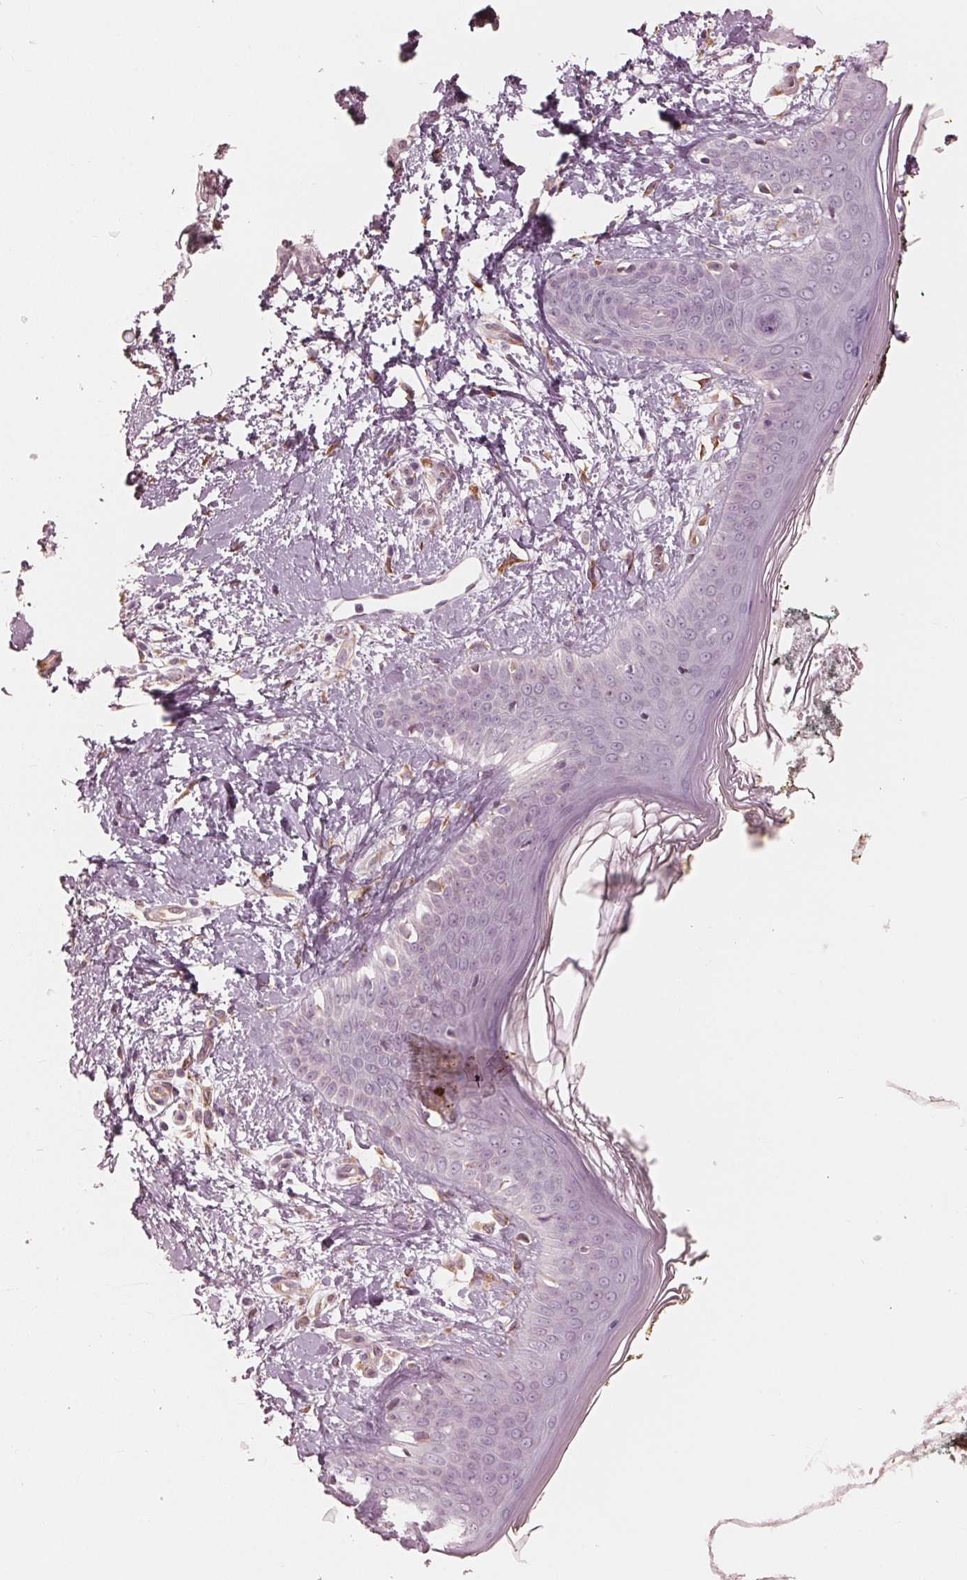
{"staining": {"intensity": "moderate", "quantity": ">75%", "location": "cytoplasmic/membranous"}, "tissue": "skin", "cell_type": "Fibroblasts", "image_type": "normal", "snomed": [{"axis": "morphology", "description": "Normal tissue, NOS"}, {"axis": "topography", "description": "Skin"}], "caption": "A brown stain shows moderate cytoplasmic/membranous staining of a protein in fibroblasts of unremarkable human skin.", "gene": "IKBIP", "patient": {"sex": "female", "age": 34}}